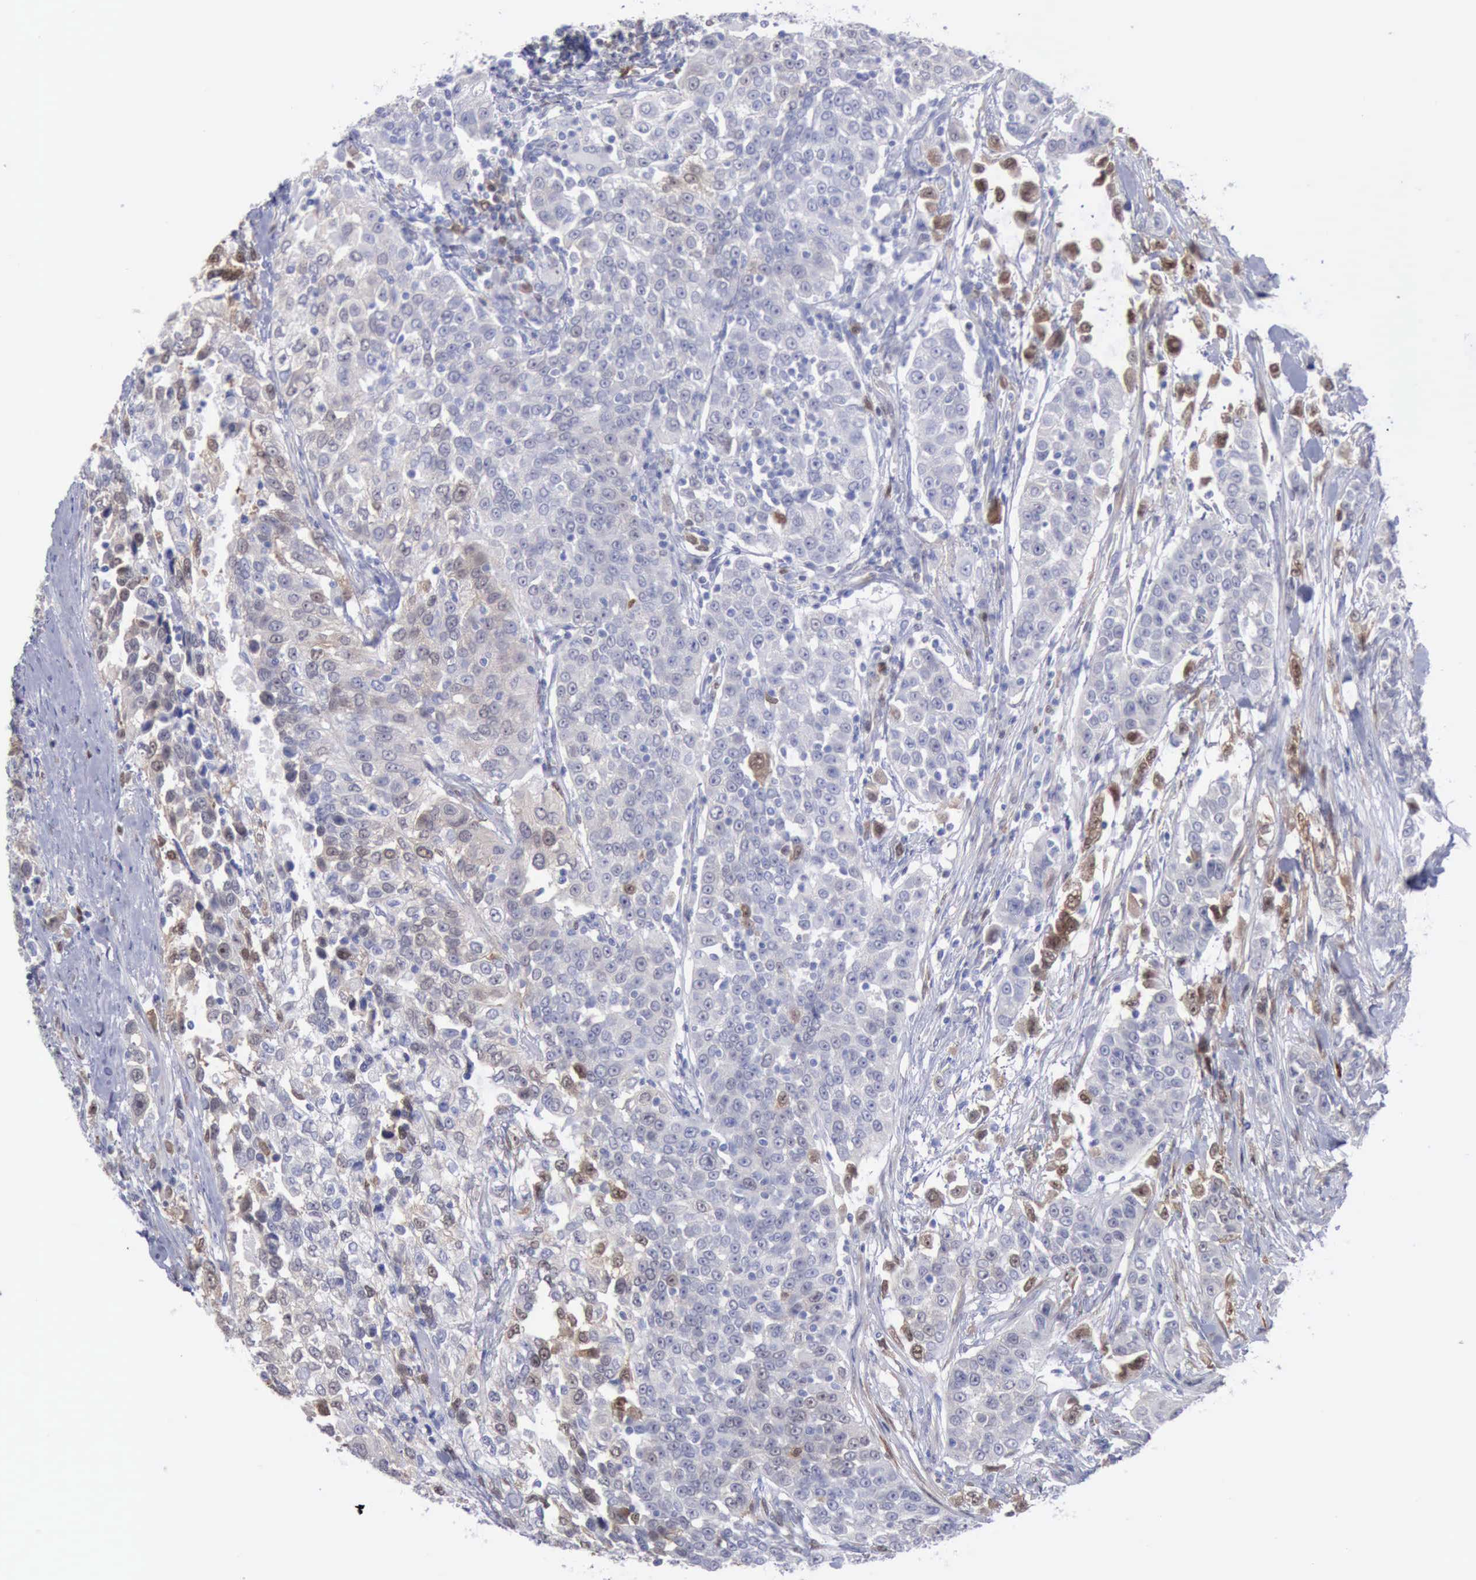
{"staining": {"intensity": "negative", "quantity": "none", "location": "none"}, "tissue": "urothelial cancer", "cell_type": "Tumor cells", "image_type": "cancer", "snomed": [{"axis": "morphology", "description": "Urothelial carcinoma, High grade"}, {"axis": "topography", "description": "Urinary bladder"}], "caption": "A high-resolution image shows immunohistochemistry (IHC) staining of urothelial carcinoma (high-grade), which displays no significant staining in tumor cells.", "gene": "FHL1", "patient": {"sex": "female", "age": 80}}